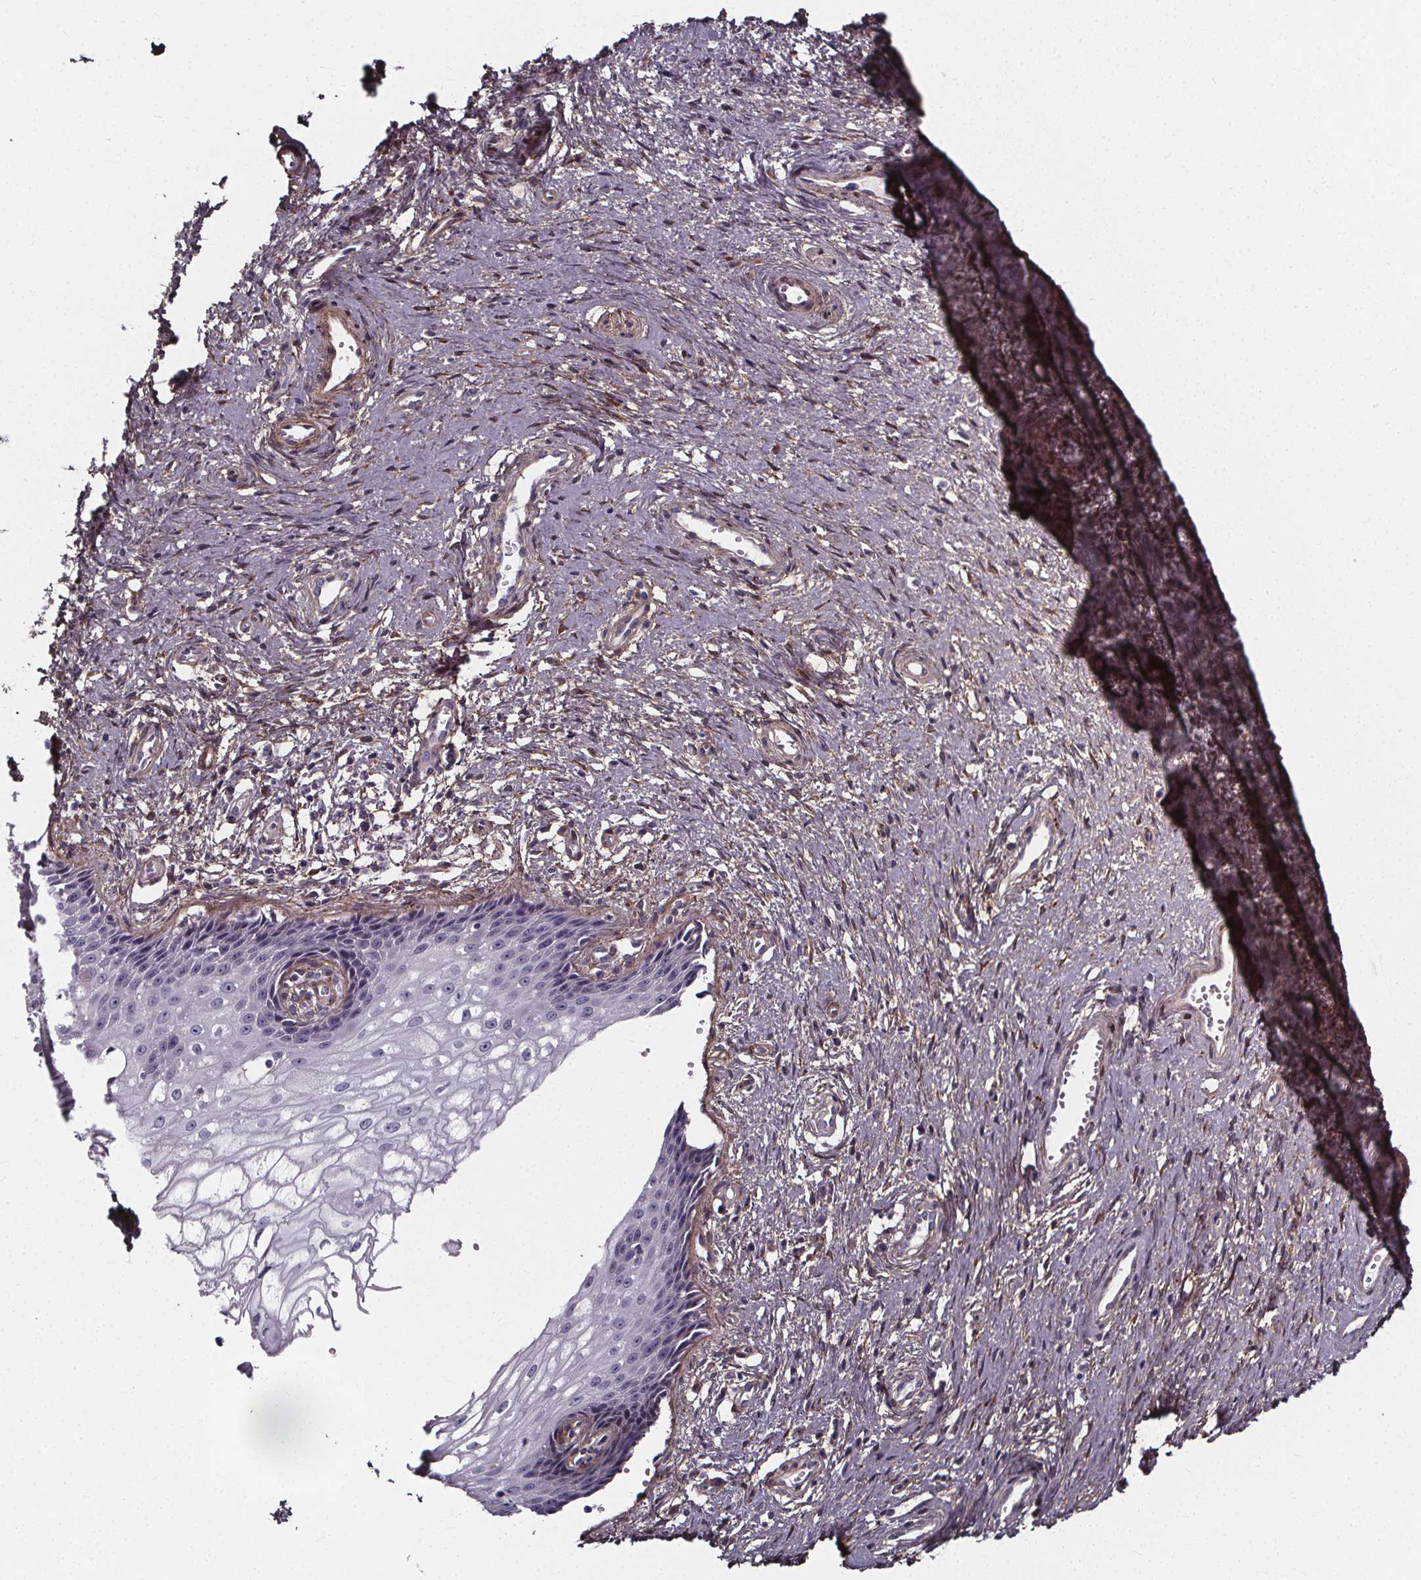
{"staining": {"intensity": "negative", "quantity": "none", "location": "none"}, "tissue": "cervical cancer", "cell_type": "Tumor cells", "image_type": "cancer", "snomed": [{"axis": "morphology", "description": "Squamous cell carcinoma, NOS"}, {"axis": "topography", "description": "Cervix"}], "caption": "High magnification brightfield microscopy of cervical cancer stained with DAB (brown) and counterstained with hematoxylin (blue): tumor cells show no significant staining.", "gene": "AEBP1", "patient": {"sex": "female", "age": 30}}